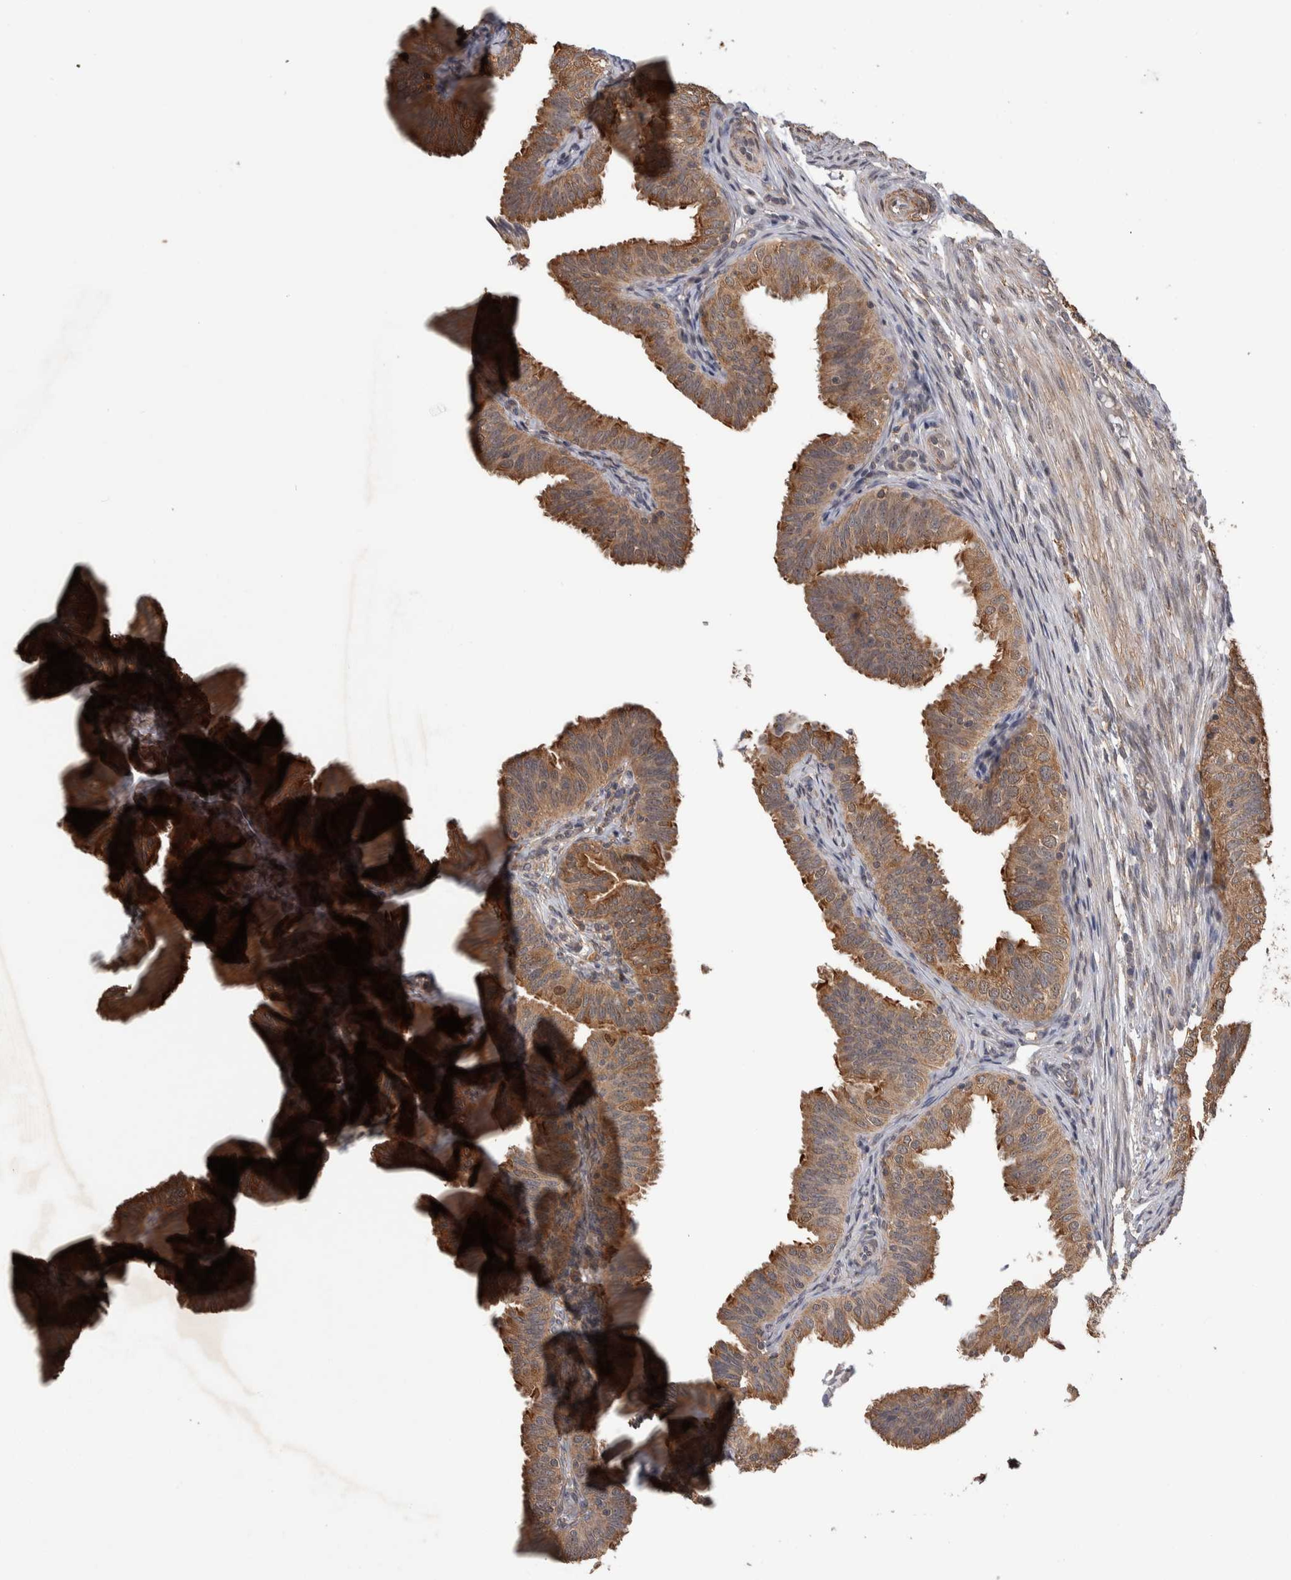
{"staining": {"intensity": "moderate", "quantity": ">75%", "location": "cytoplasmic/membranous,nuclear"}, "tissue": "fallopian tube", "cell_type": "Glandular cells", "image_type": "normal", "snomed": [{"axis": "morphology", "description": "Normal tissue, NOS"}, {"axis": "topography", "description": "Fallopian tube"}], "caption": "Immunohistochemical staining of unremarkable fallopian tube shows medium levels of moderate cytoplasmic/membranous,nuclear expression in approximately >75% of glandular cells.", "gene": "DVL2", "patient": {"sex": "female", "age": 35}}